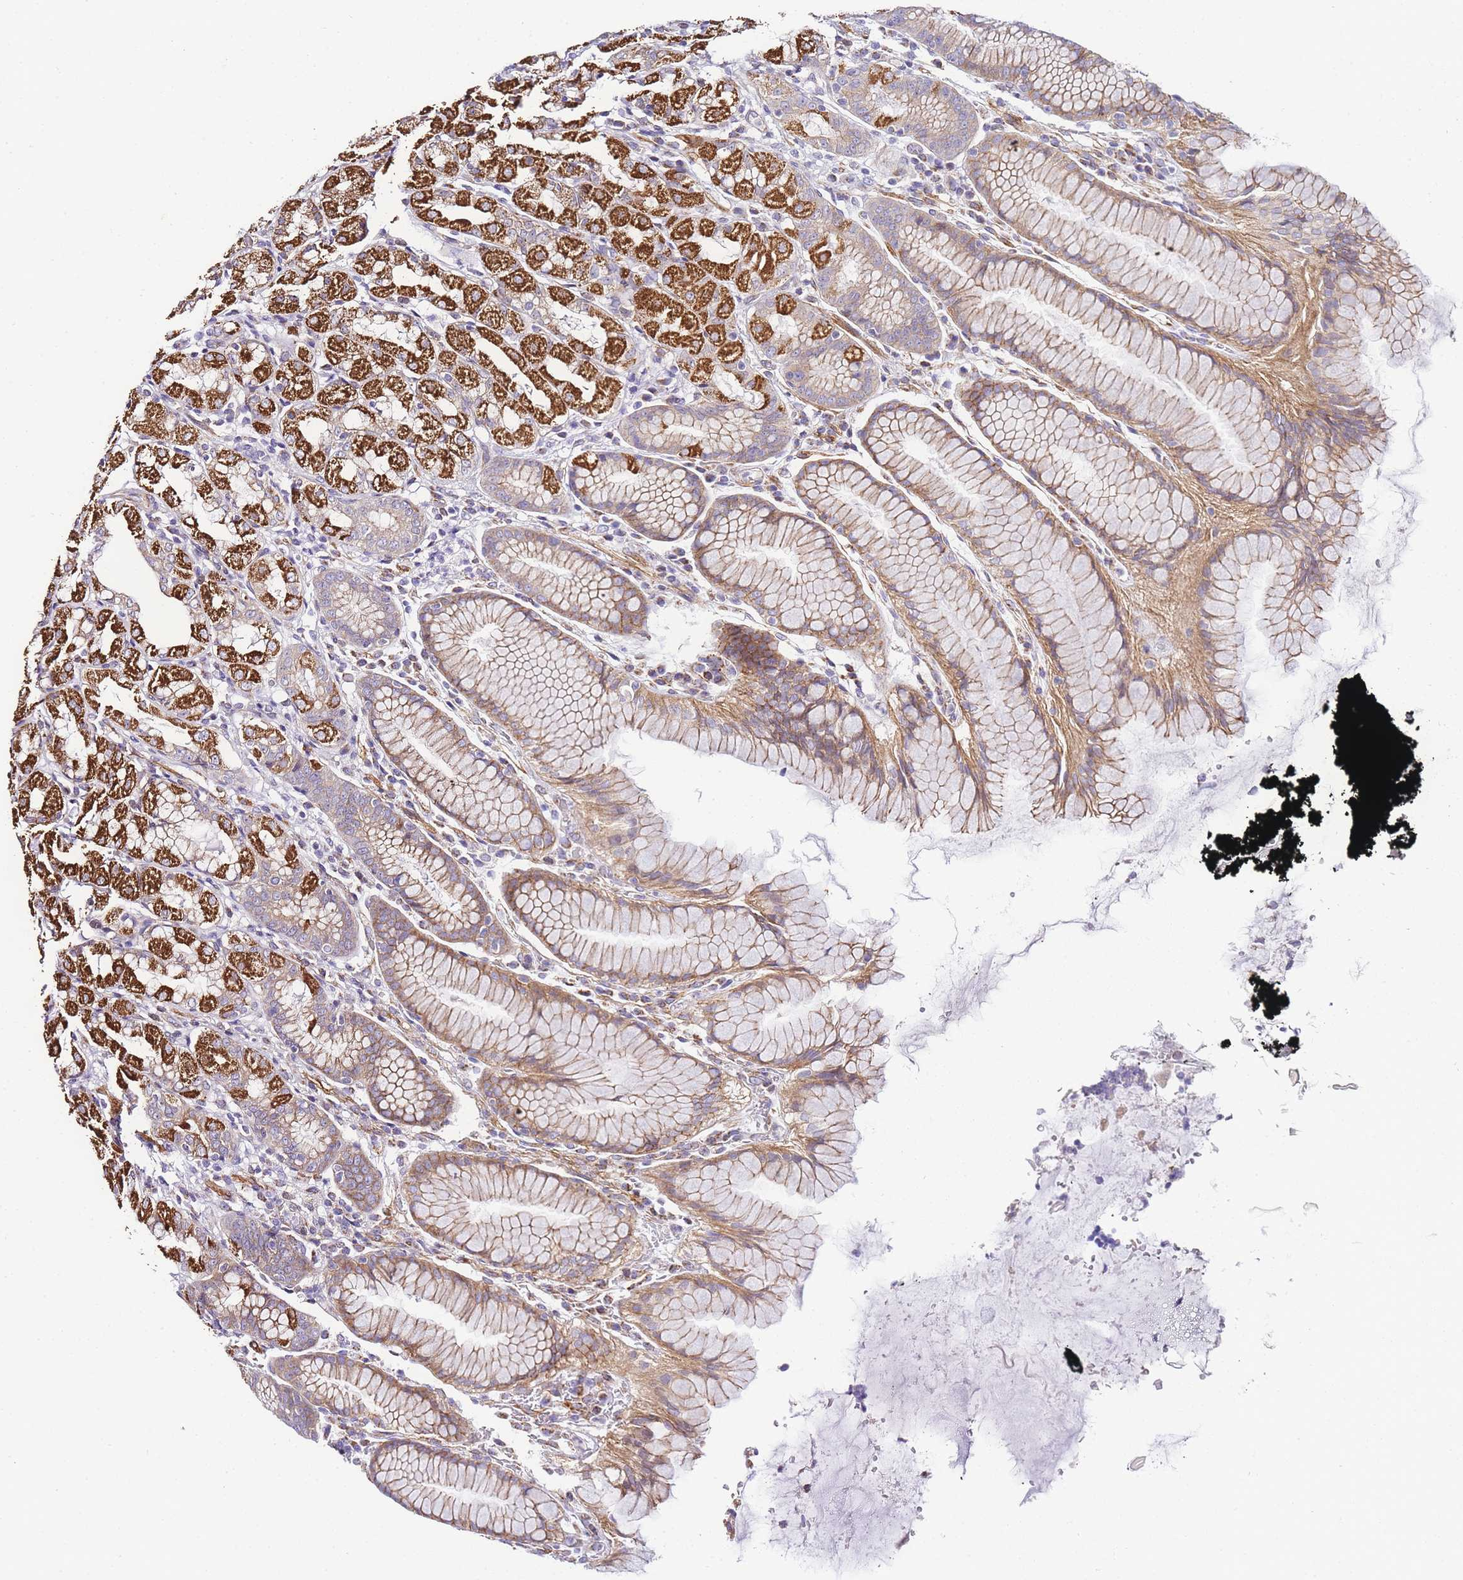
{"staining": {"intensity": "strong", "quantity": "25%-75%", "location": "cytoplasmic/membranous"}, "tissue": "stomach", "cell_type": "Glandular cells", "image_type": "normal", "snomed": [{"axis": "morphology", "description": "Normal tissue, NOS"}, {"axis": "topography", "description": "Stomach, lower"}], "caption": "Protein analysis of unremarkable stomach exhibits strong cytoplasmic/membranous positivity in approximately 25%-75% of glandular cells. The protein of interest is stained brown, and the nuclei are stained in blue (DAB (3,3'-diaminobenzidine) IHC with brightfield microscopy, high magnification).", "gene": "PDCD7", "patient": {"sex": "female", "age": 56}}